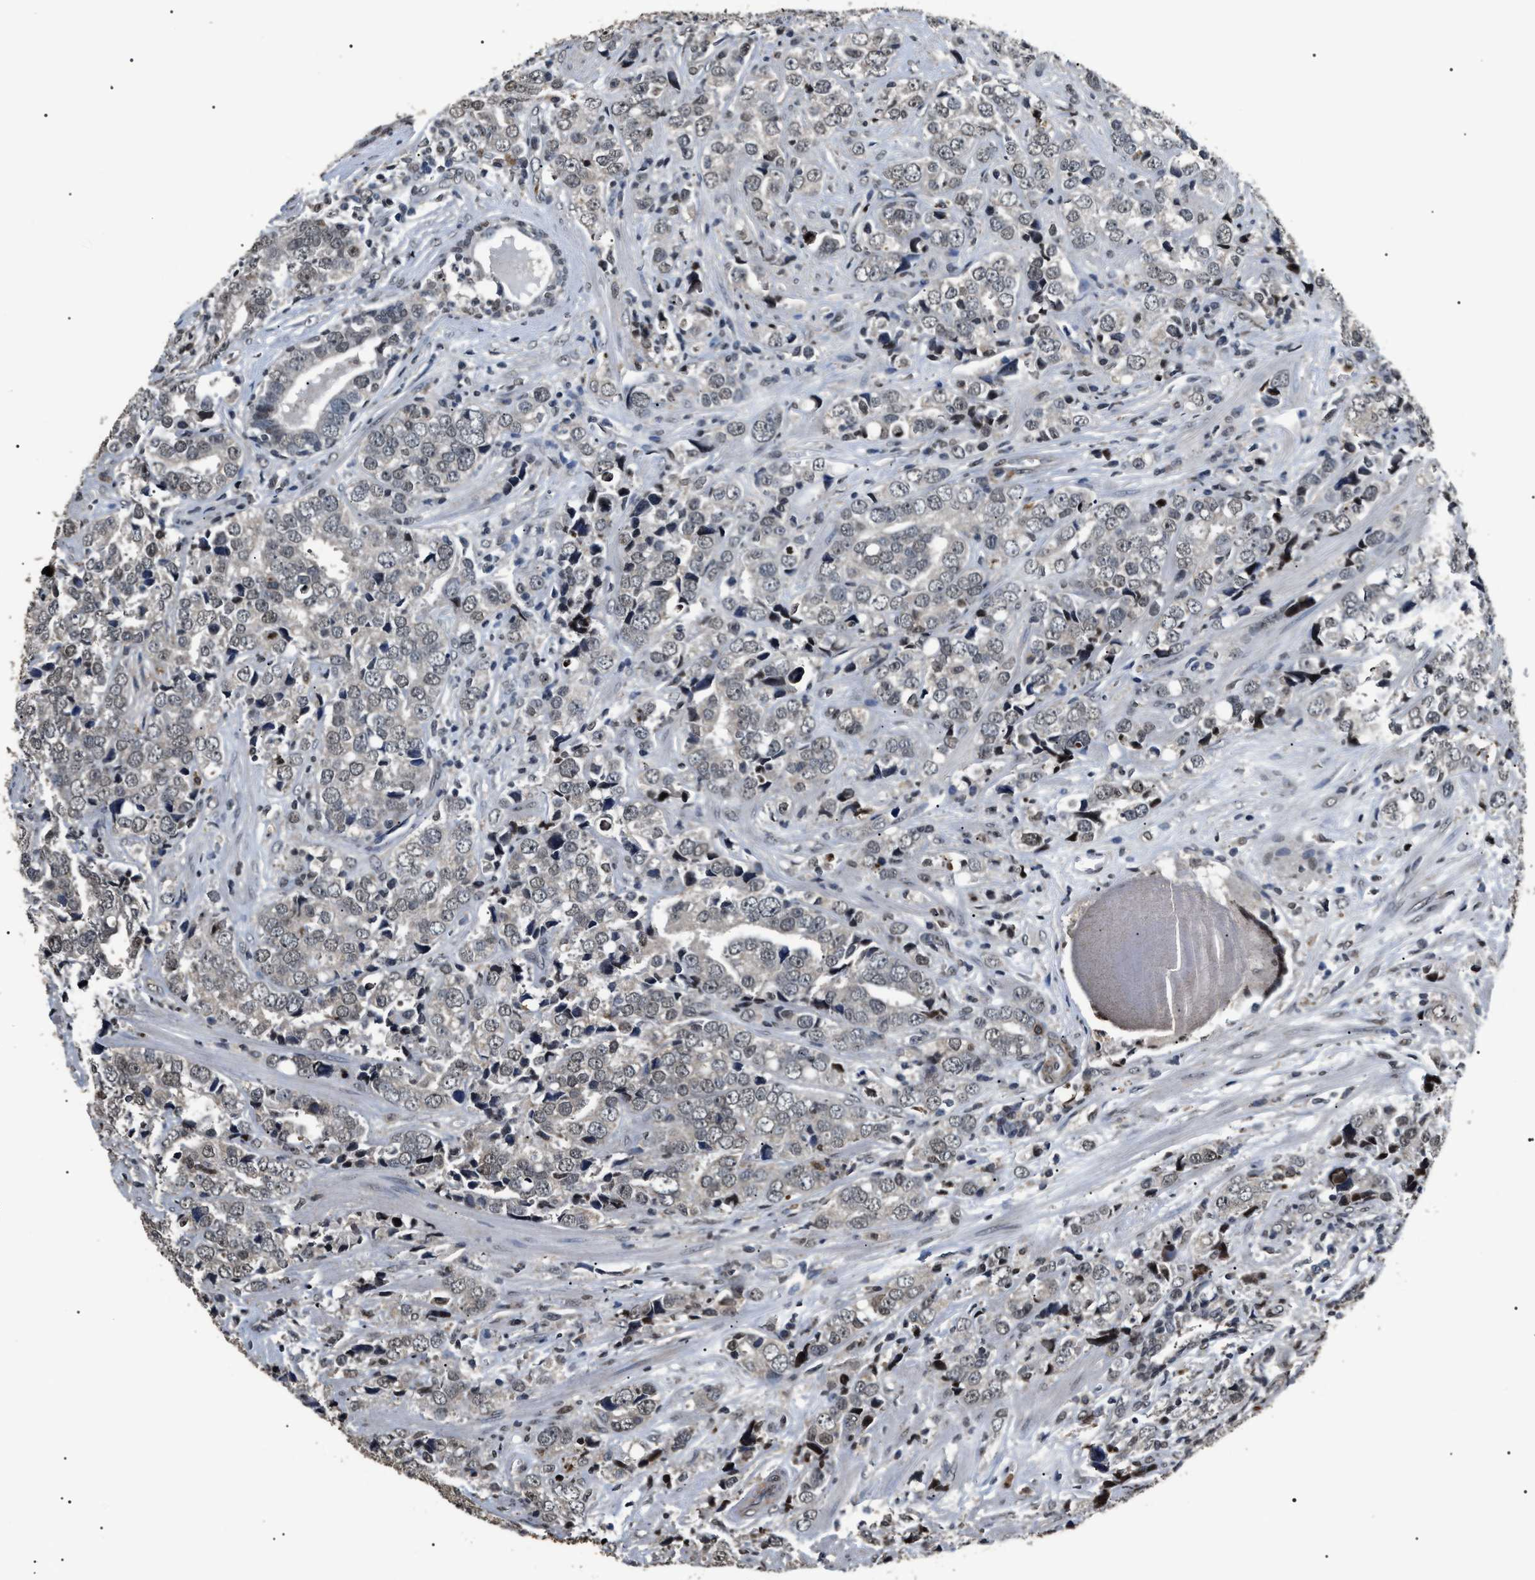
{"staining": {"intensity": "weak", "quantity": "25%-75%", "location": "nuclear"}, "tissue": "prostate cancer", "cell_type": "Tumor cells", "image_type": "cancer", "snomed": [{"axis": "morphology", "description": "Adenocarcinoma, High grade"}, {"axis": "topography", "description": "Prostate"}], "caption": "Weak nuclear staining is present in approximately 25%-75% of tumor cells in high-grade adenocarcinoma (prostate). Nuclei are stained in blue.", "gene": "ANP32E", "patient": {"sex": "male", "age": 71}}